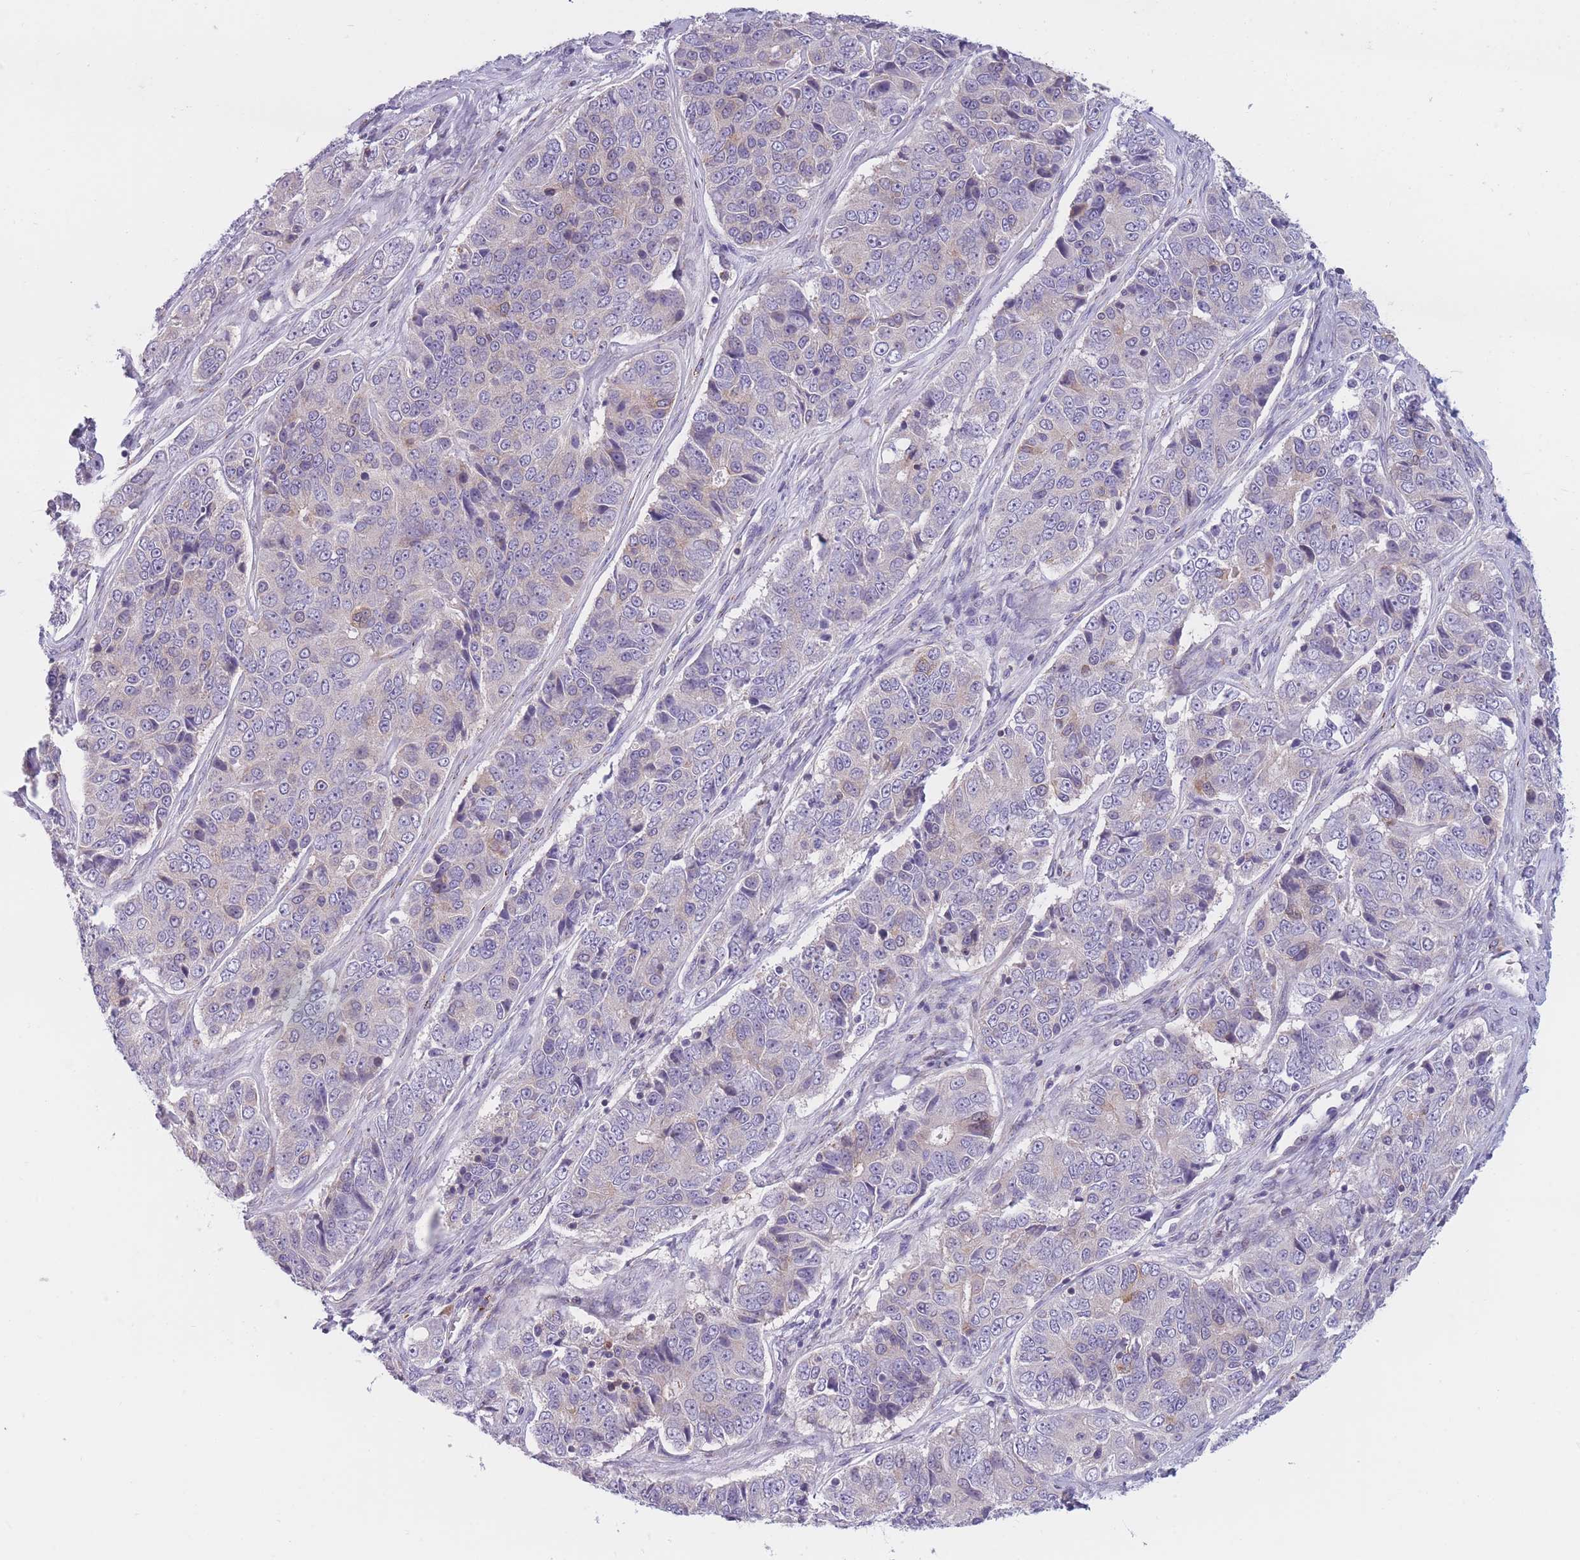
{"staining": {"intensity": "negative", "quantity": "none", "location": "none"}, "tissue": "ovarian cancer", "cell_type": "Tumor cells", "image_type": "cancer", "snomed": [{"axis": "morphology", "description": "Carcinoma, endometroid"}, {"axis": "topography", "description": "Ovary"}], "caption": "This is an IHC histopathology image of ovarian endometroid carcinoma. There is no expression in tumor cells.", "gene": "PDE4A", "patient": {"sex": "female", "age": 51}}